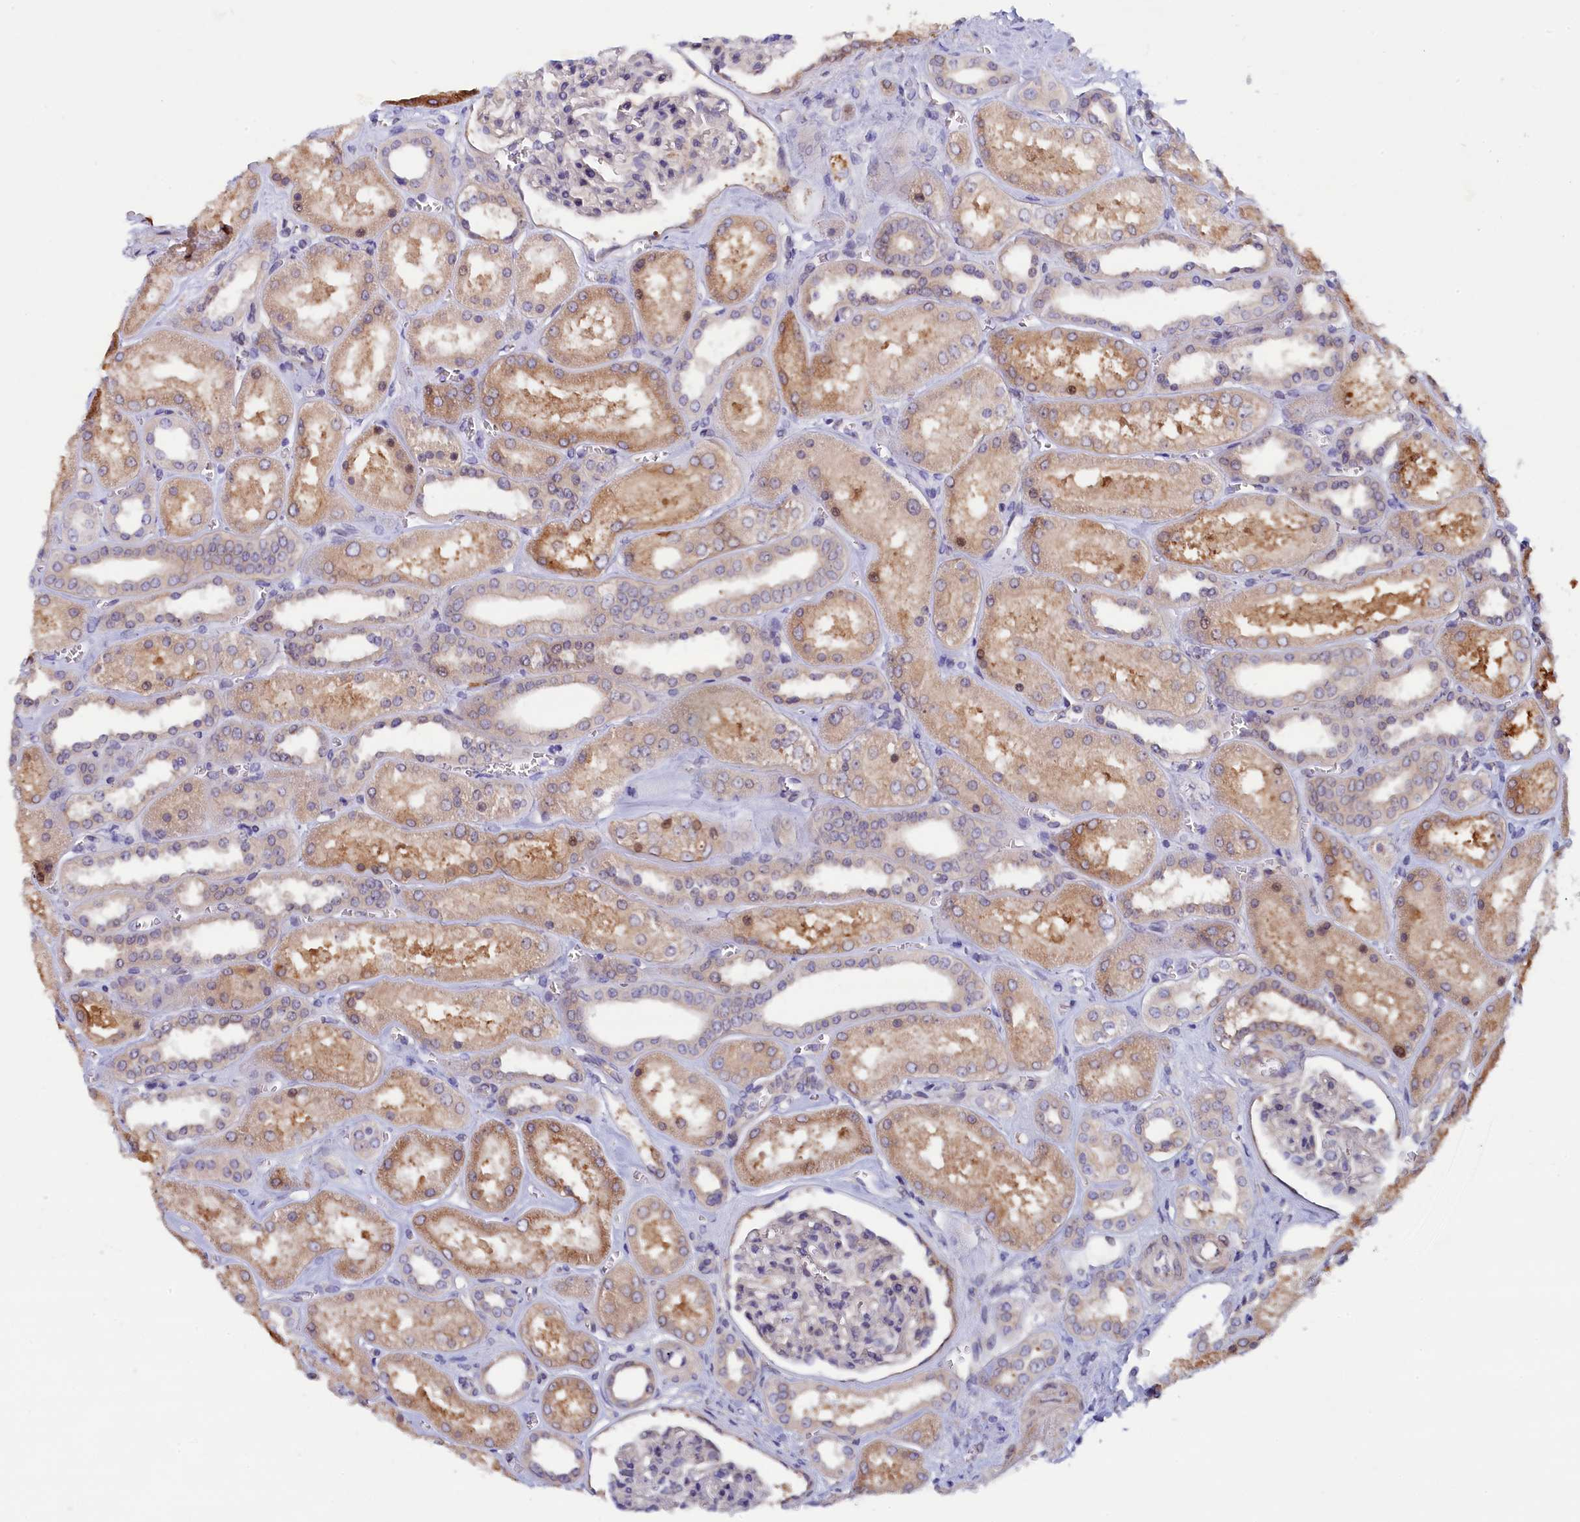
{"staining": {"intensity": "negative", "quantity": "none", "location": "none"}, "tissue": "kidney", "cell_type": "Cells in glomeruli", "image_type": "normal", "snomed": [{"axis": "morphology", "description": "Normal tissue, NOS"}, {"axis": "morphology", "description": "Adenocarcinoma, NOS"}, {"axis": "topography", "description": "Kidney"}], "caption": "An immunohistochemistry (IHC) image of unremarkable kidney is shown. There is no staining in cells in glomeruli of kidney.", "gene": "JPT2", "patient": {"sex": "female", "age": 68}}